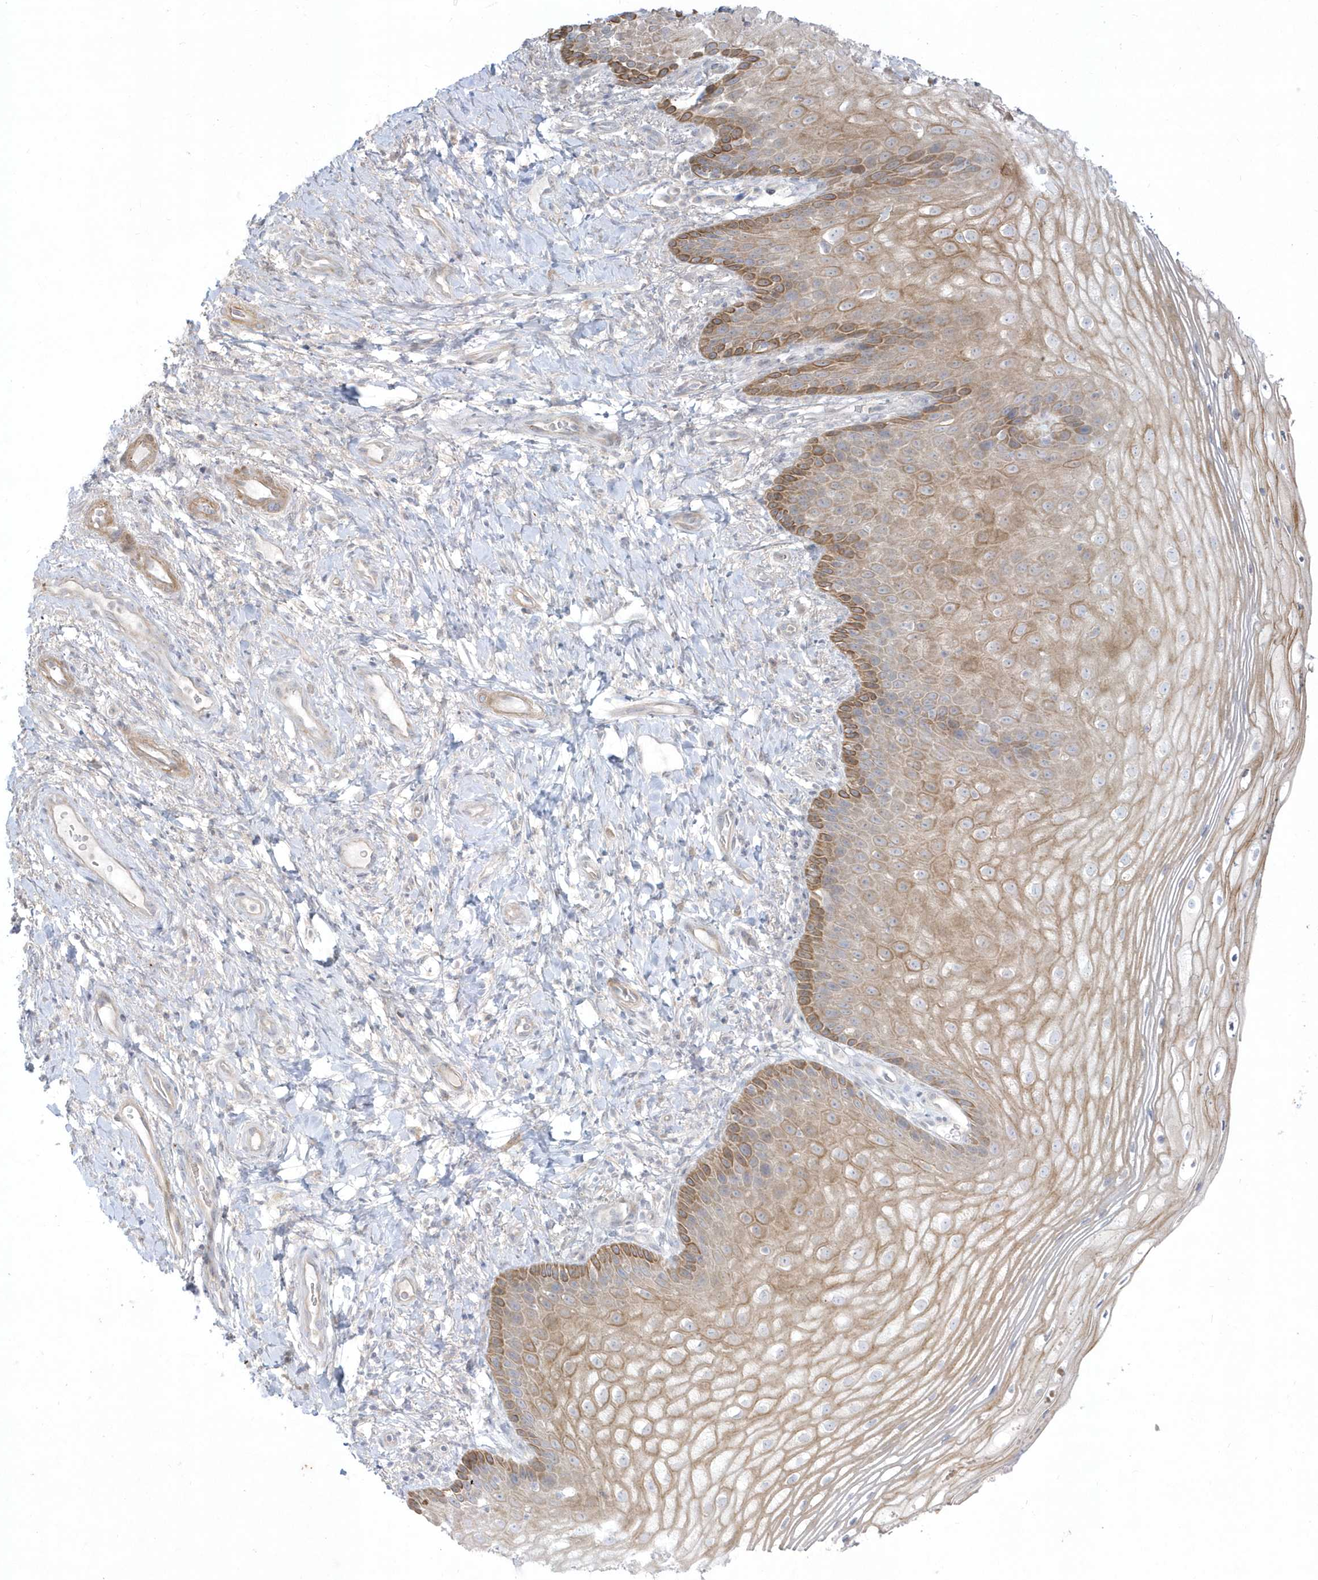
{"staining": {"intensity": "moderate", "quantity": ">75%", "location": "cytoplasmic/membranous"}, "tissue": "vagina", "cell_type": "Squamous epithelial cells", "image_type": "normal", "snomed": [{"axis": "morphology", "description": "Normal tissue, NOS"}, {"axis": "topography", "description": "Vagina"}], "caption": "Protein expression analysis of benign vagina reveals moderate cytoplasmic/membranous expression in approximately >75% of squamous epithelial cells.", "gene": "LARS1", "patient": {"sex": "female", "age": 60}}